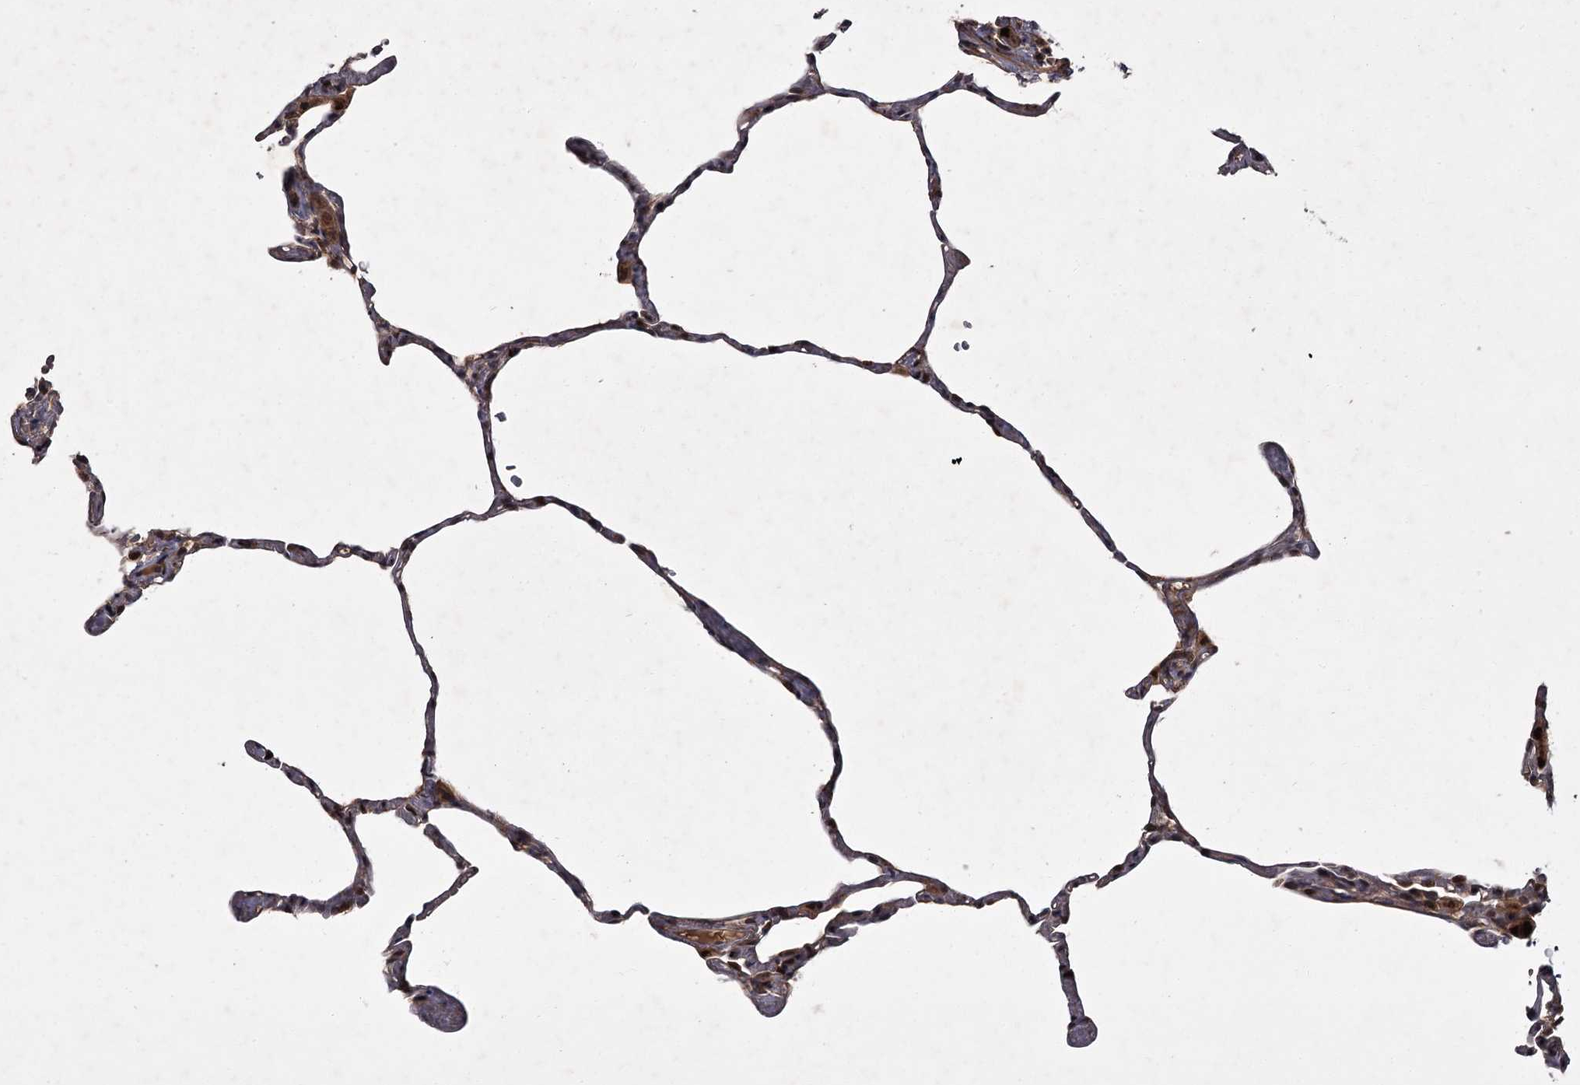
{"staining": {"intensity": "moderate", "quantity": "25%-75%", "location": "cytoplasmic/membranous,nuclear"}, "tissue": "lung", "cell_type": "Alveolar cells", "image_type": "normal", "snomed": [{"axis": "morphology", "description": "Normal tissue, NOS"}, {"axis": "topography", "description": "Lung"}], "caption": "Immunohistochemical staining of benign human lung exhibits moderate cytoplasmic/membranous,nuclear protein positivity in about 25%-75% of alveolar cells. The protein of interest is shown in brown color, while the nuclei are stained blue.", "gene": "TBC1D23", "patient": {"sex": "male", "age": 65}}